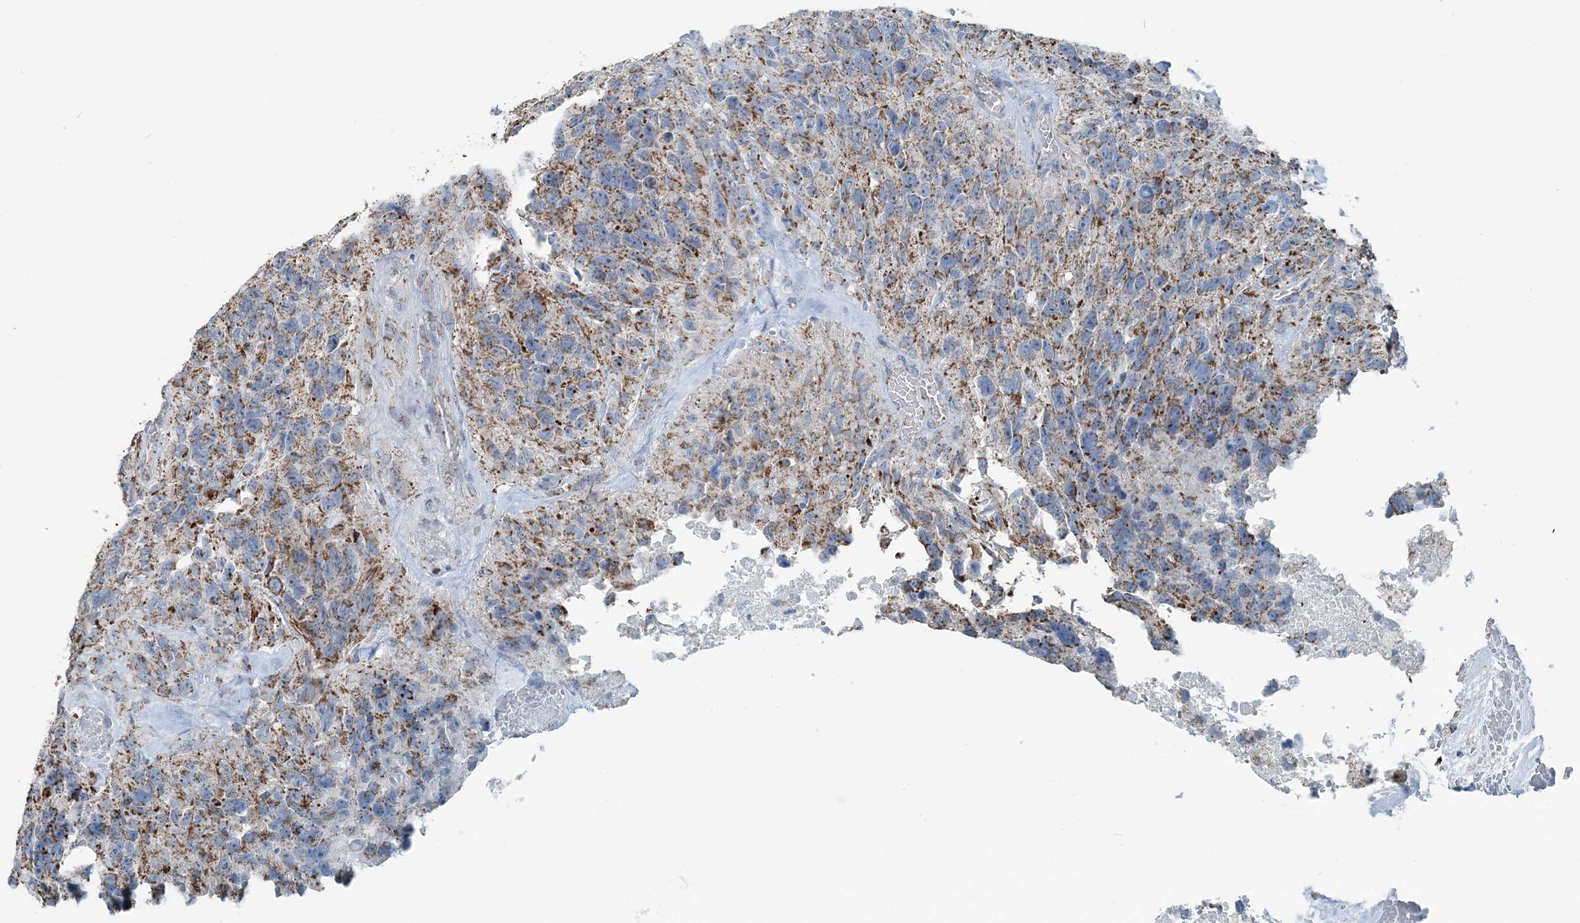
{"staining": {"intensity": "moderate", "quantity": "25%-75%", "location": "cytoplasmic/membranous"}, "tissue": "glioma", "cell_type": "Tumor cells", "image_type": "cancer", "snomed": [{"axis": "morphology", "description": "Glioma, malignant, High grade"}, {"axis": "topography", "description": "Brain"}], "caption": "Glioma stained with a brown dye shows moderate cytoplasmic/membranous positive staining in about 25%-75% of tumor cells.", "gene": "SUCLG1", "patient": {"sex": "male", "age": 69}}